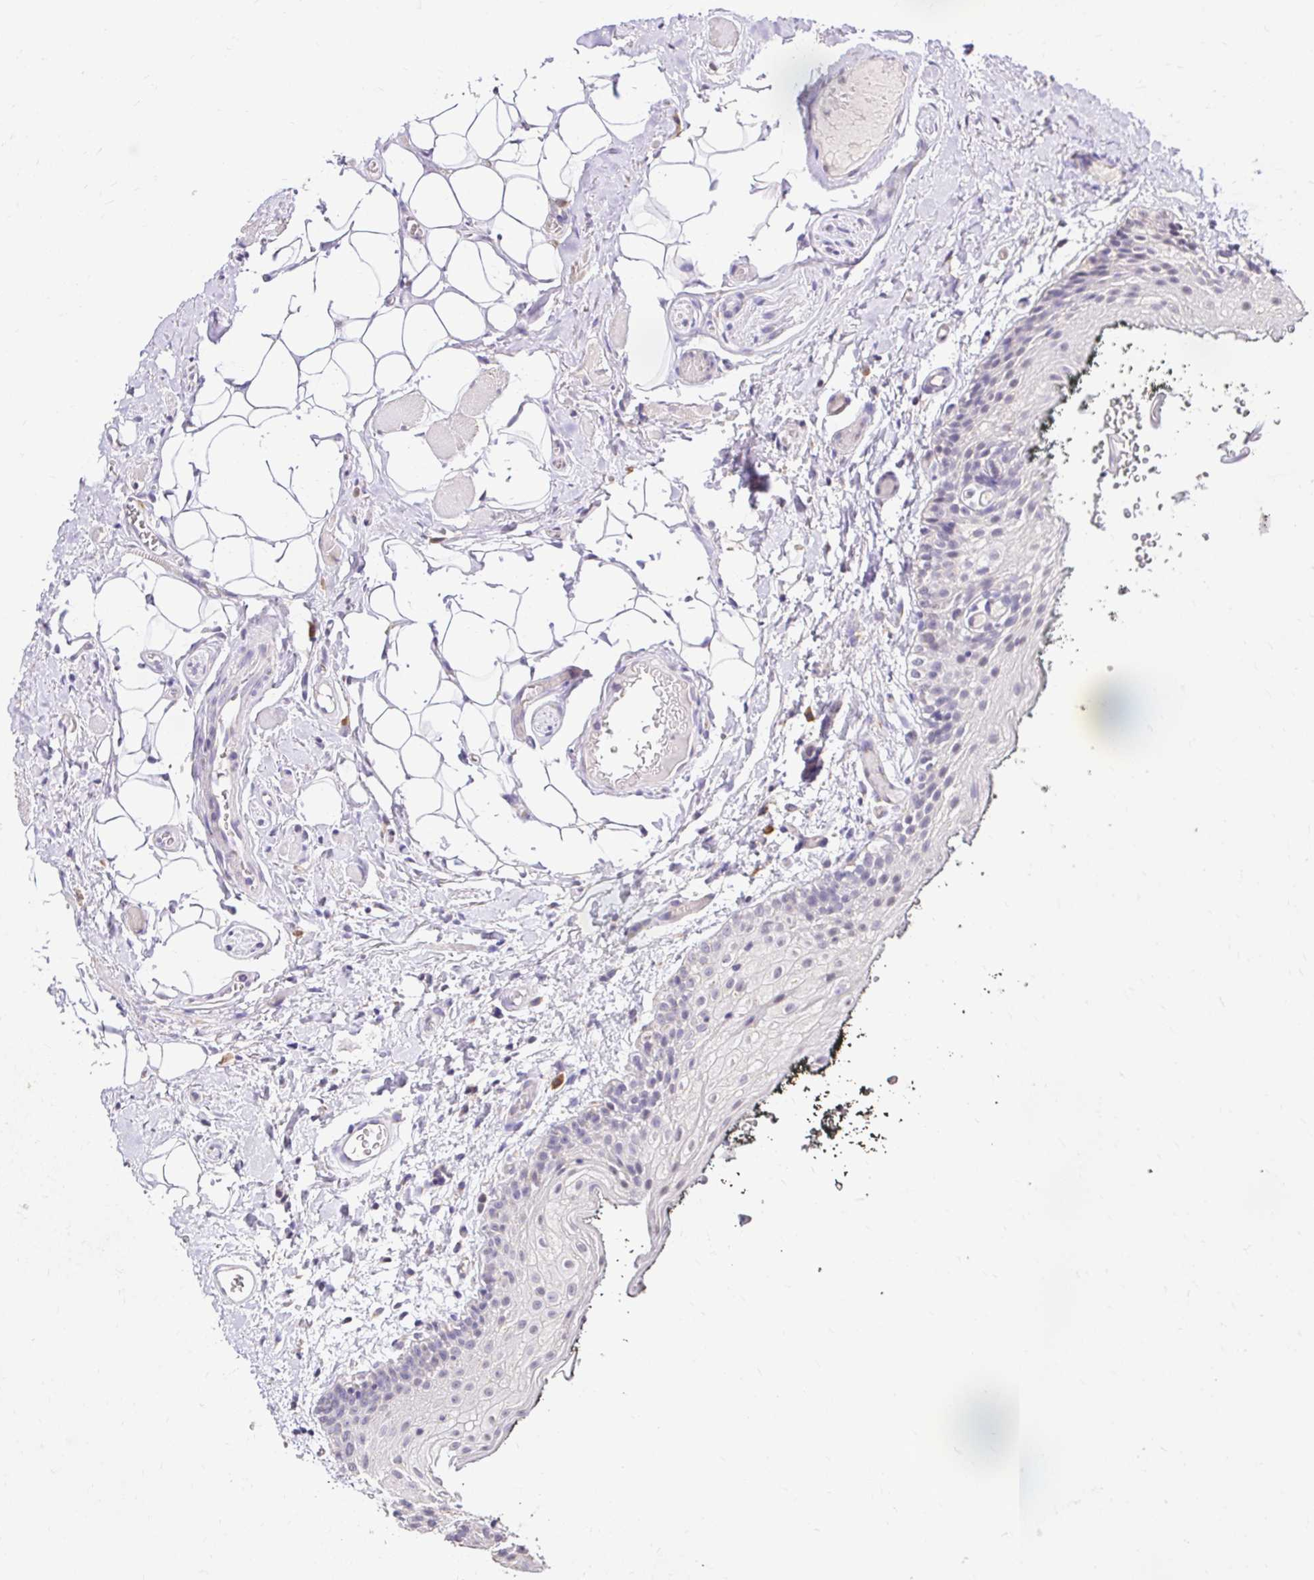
{"staining": {"intensity": "weak", "quantity": "<25%", "location": "nuclear"}, "tissue": "oral mucosa", "cell_type": "Squamous epithelial cells", "image_type": "normal", "snomed": [{"axis": "morphology", "description": "Normal tissue, NOS"}, {"axis": "morphology", "description": "Squamous cell carcinoma, NOS"}, {"axis": "topography", "description": "Oral tissue"}, {"axis": "topography", "description": "Head-Neck"}], "caption": "This is a photomicrograph of immunohistochemistry staining of benign oral mucosa, which shows no expression in squamous epithelial cells. The staining was performed using DAB to visualize the protein expression in brown, while the nuclei were stained in blue with hematoxylin (Magnification: 20x).", "gene": "KIAA1210", "patient": {"sex": "male", "age": 58}}